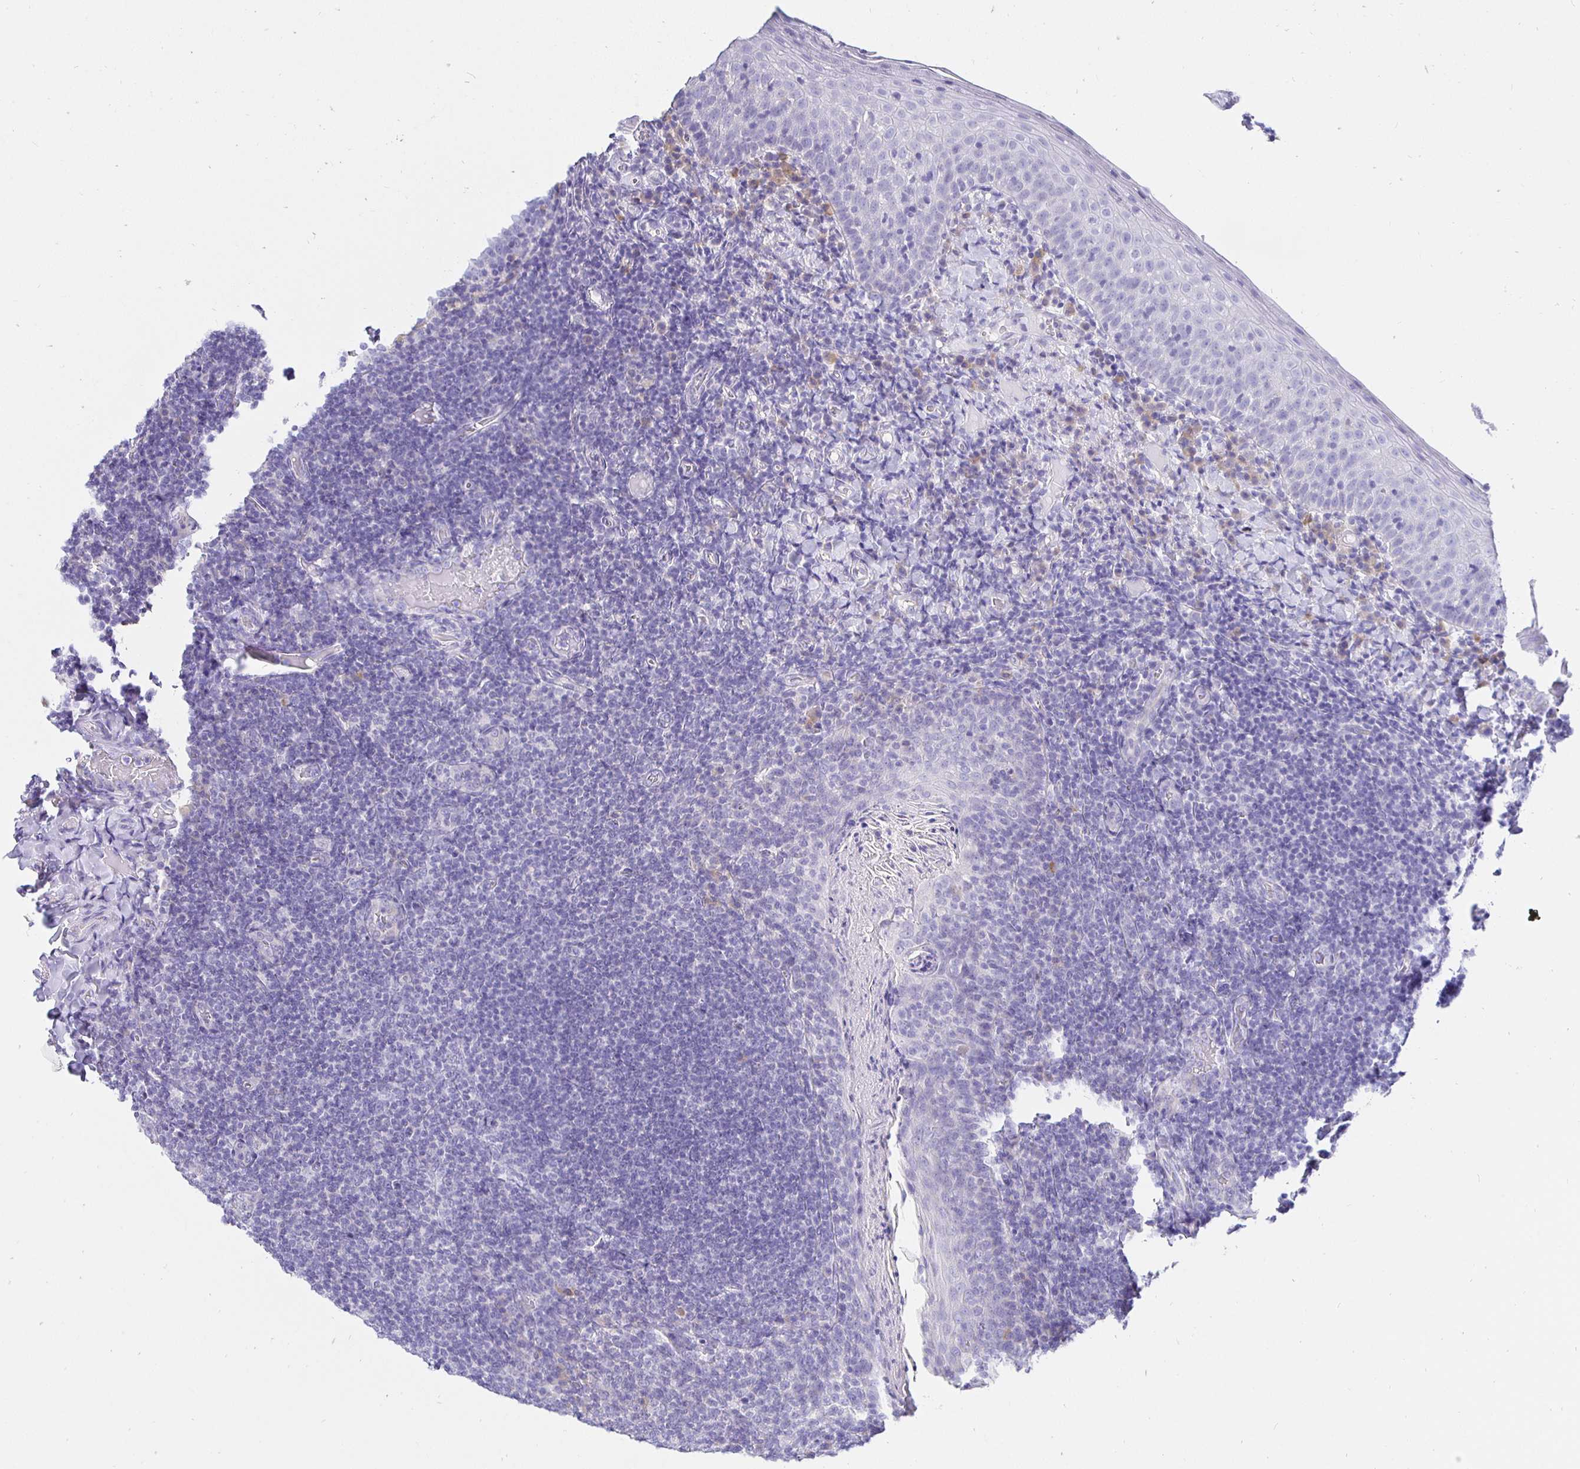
{"staining": {"intensity": "negative", "quantity": "none", "location": "none"}, "tissue": "tonsil", "cell_type": "Germinal center cells", "image_type": "normal", "snomed": [{"axis": "morphology", "description": "Normal tissue, NOS"}, {"axis": "topography", "description": "Tonsil"}], "caption": "Immunohistochemistry (IHC) of benign human tonsil exhibits no expression in germinal center cells. Nuclei are stained in blue.", "gene": "UMOD", "patient": {"sex": "female", "age": 10}}